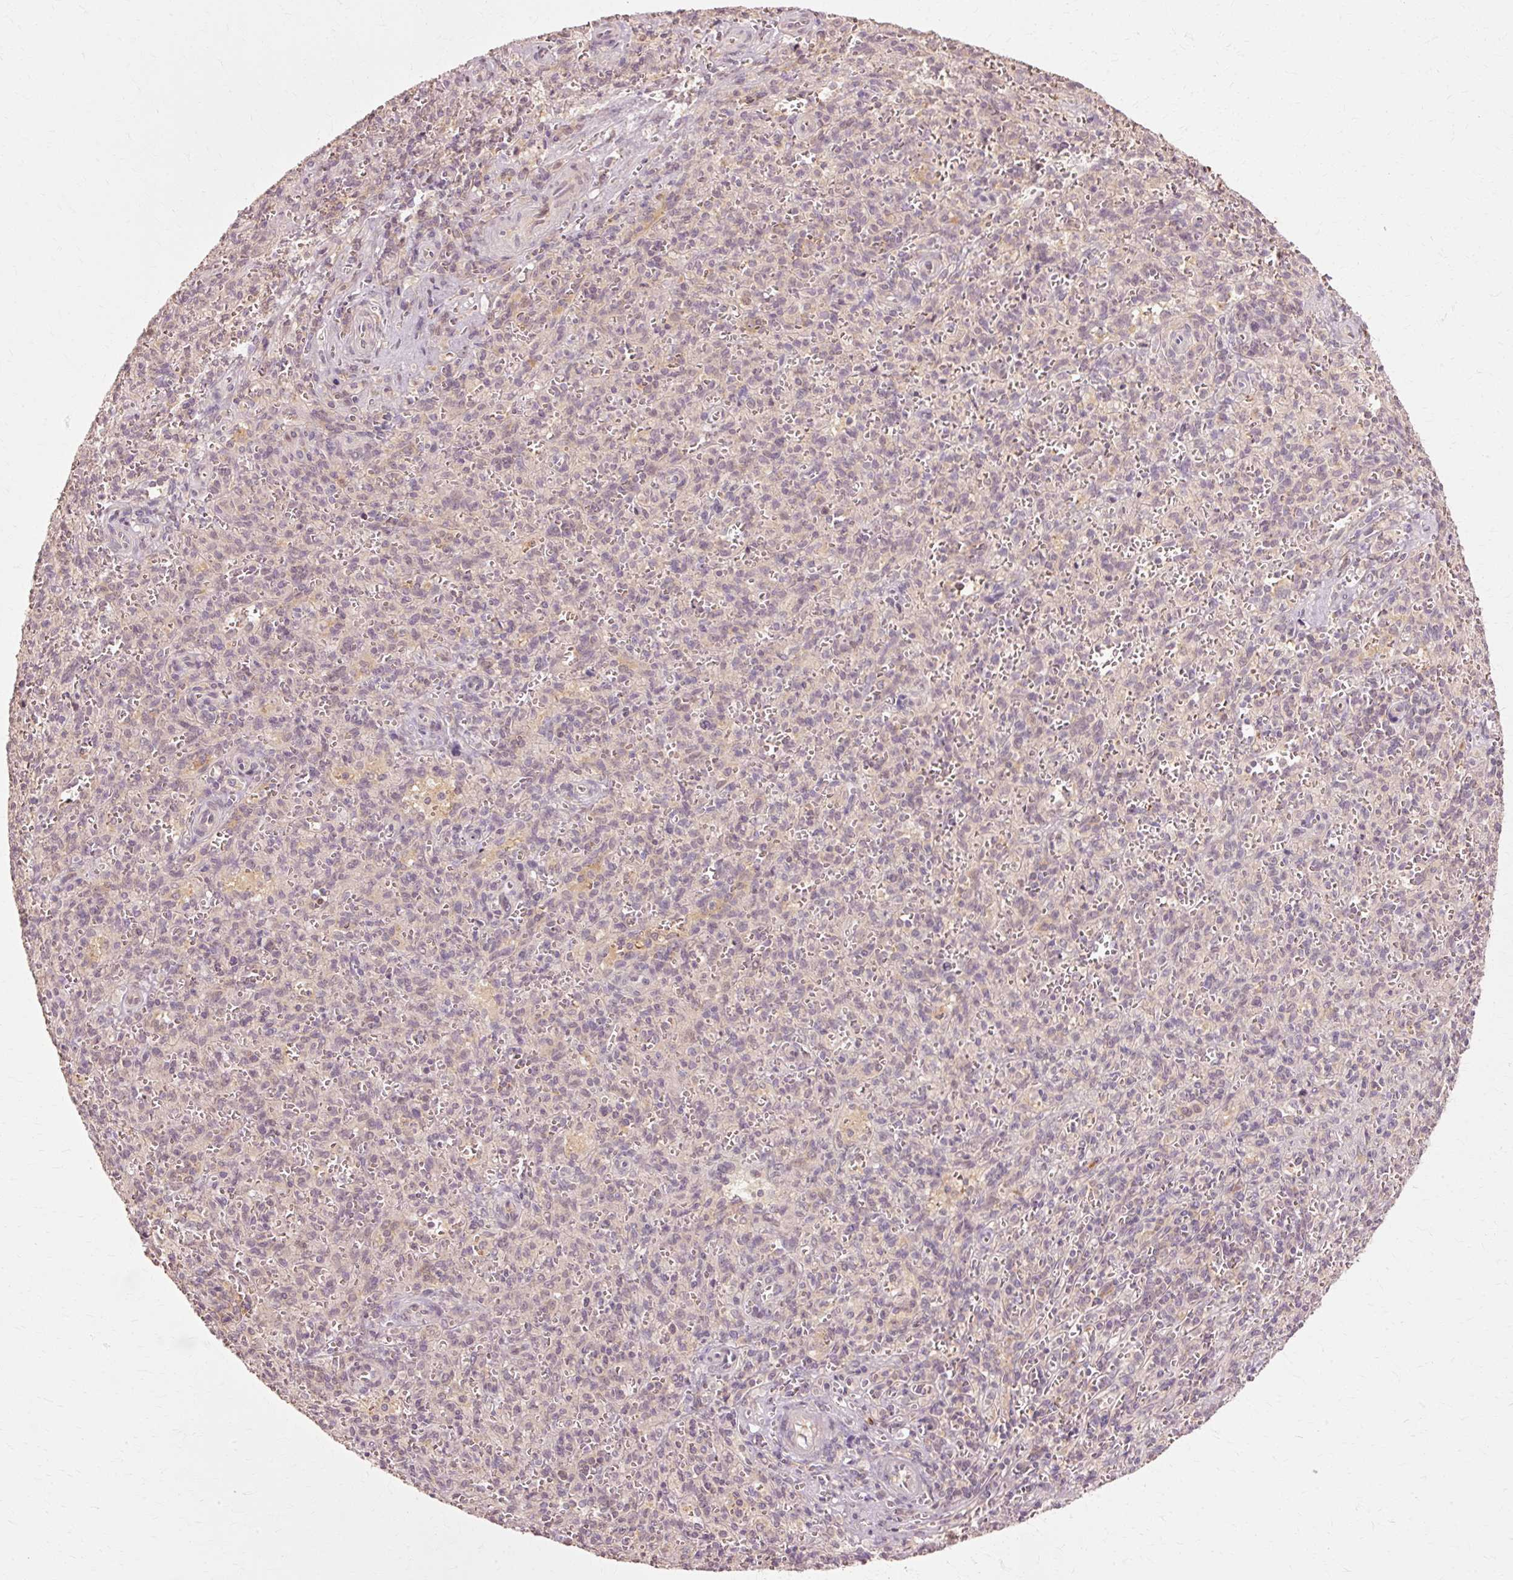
{"staining": {"intensity": "negative", "quantity": "none", "location": "none"}, "tissue": "spleen", "cell_type": "Cells in red pulp", "image_type": "normal", "snomed": [{"axis": "morphology", "description": "Normal tissue, NOS"}, {"axis": "topography", "description": "Spleen"}], "caption": "Immunohistochemical staining of unremarkable human spleen exhibits no significant positivity in cells in red pulp.", "gene": "RGPD5", "patient": {"sex": "female", "age": 26}}